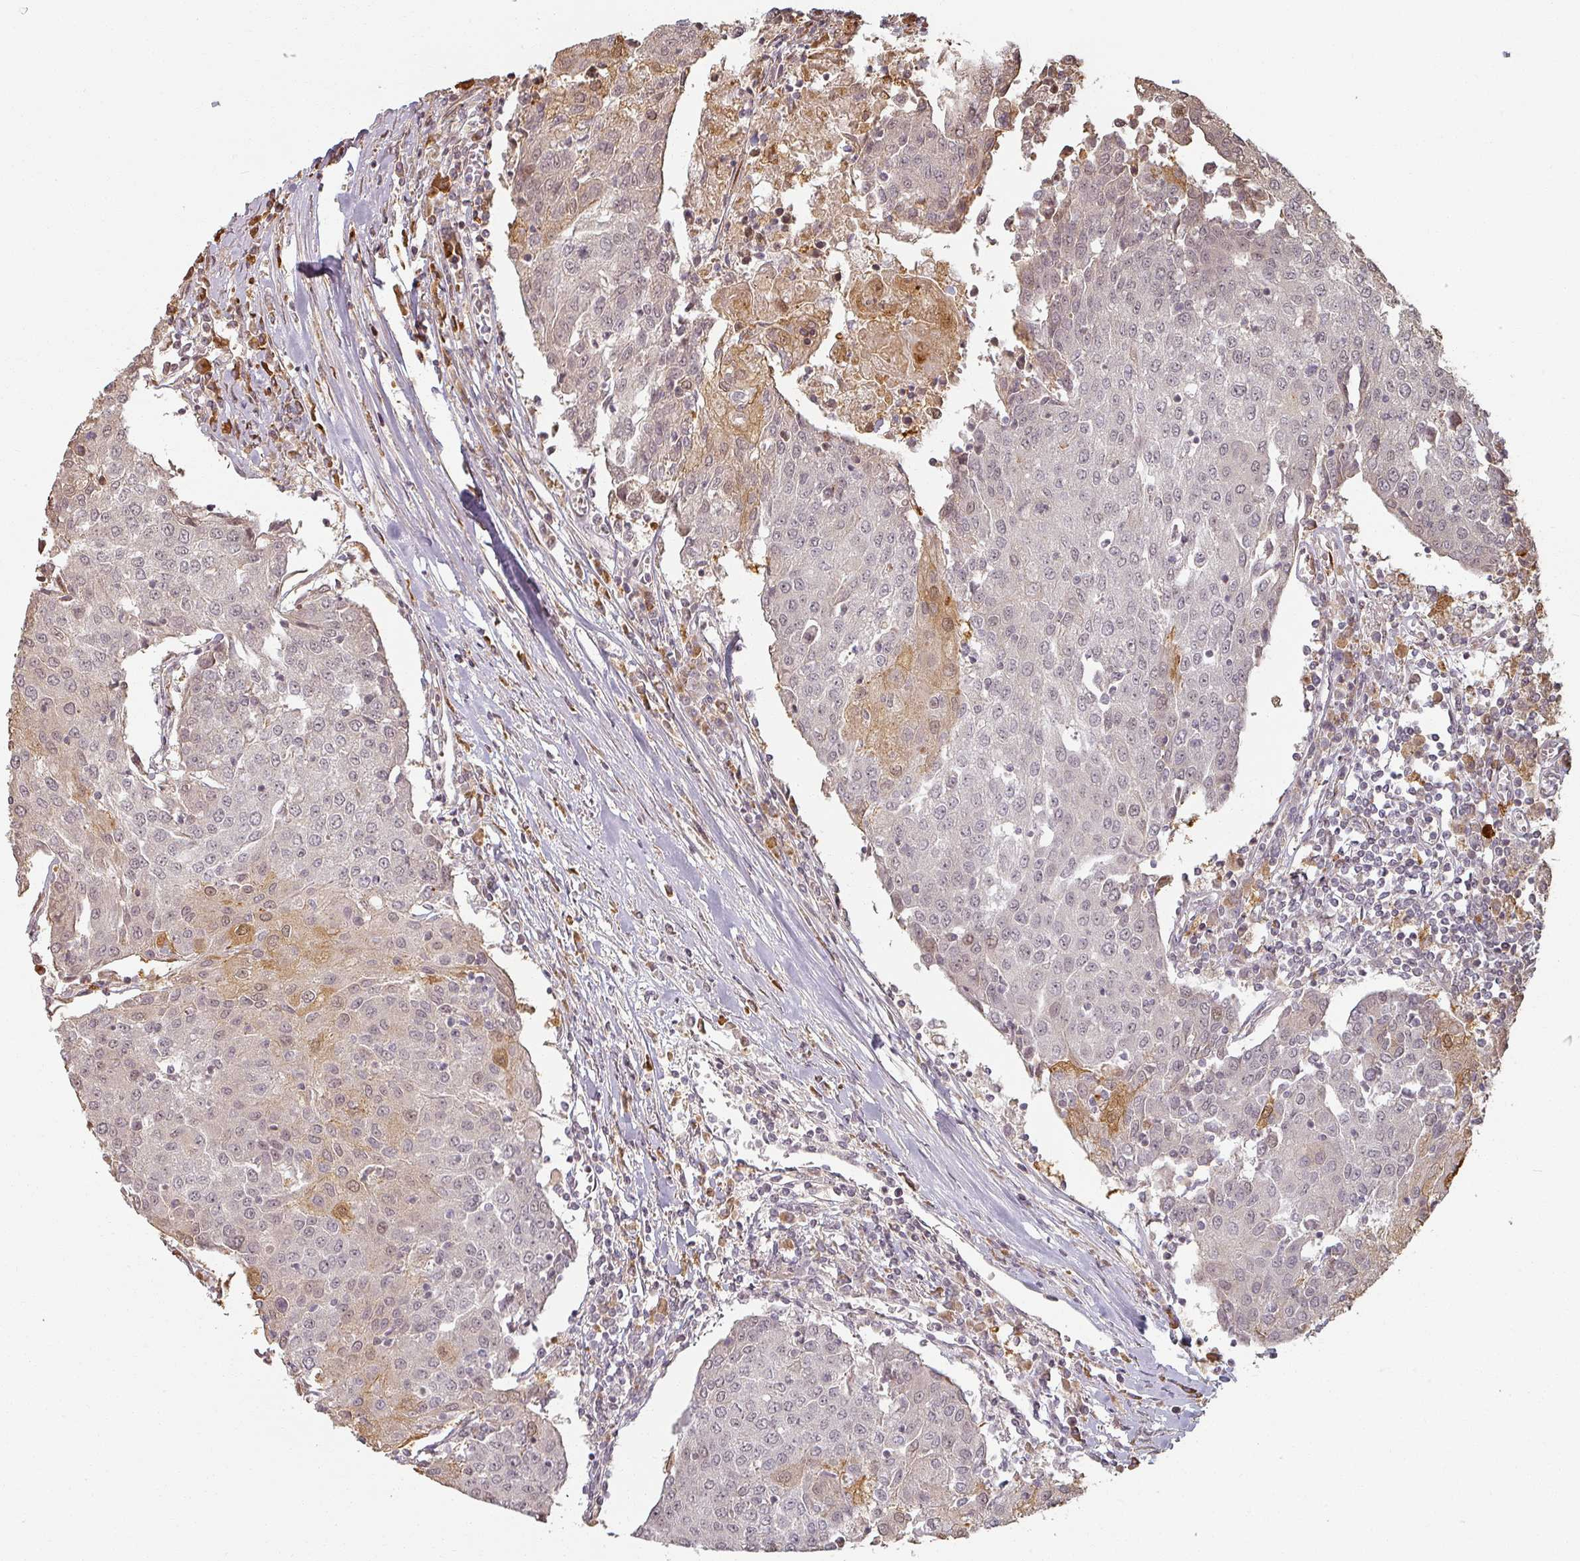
{"staining": {"intensity": "moderate", "quantity": "<25%", "location": "cytoplasmic/membranous,nuclear"}, "tissue": "urothelial cancer", "cell_type": "Tumor cells", "image_type": "cancer", "snomed": [{"axis": "morphology", "description": "Urothelial carcinoma, High grade"}, {"axis": "topography", "description": "Urinary bladder"}], "caption": "Immunohistochemistry micrograph of neoplastic tissue: high-grade urothelial carcinoma stained using immunohistochemistry exhibits low levels of moderate protein expression localized specifically in the cytoplasmic/membranous and nuclear of tumor cells, appearing as a cytoplasmic/membranous and nuclear brown color.", "gene": "MED19", "patient": {"sex": "female", "age": 85}}